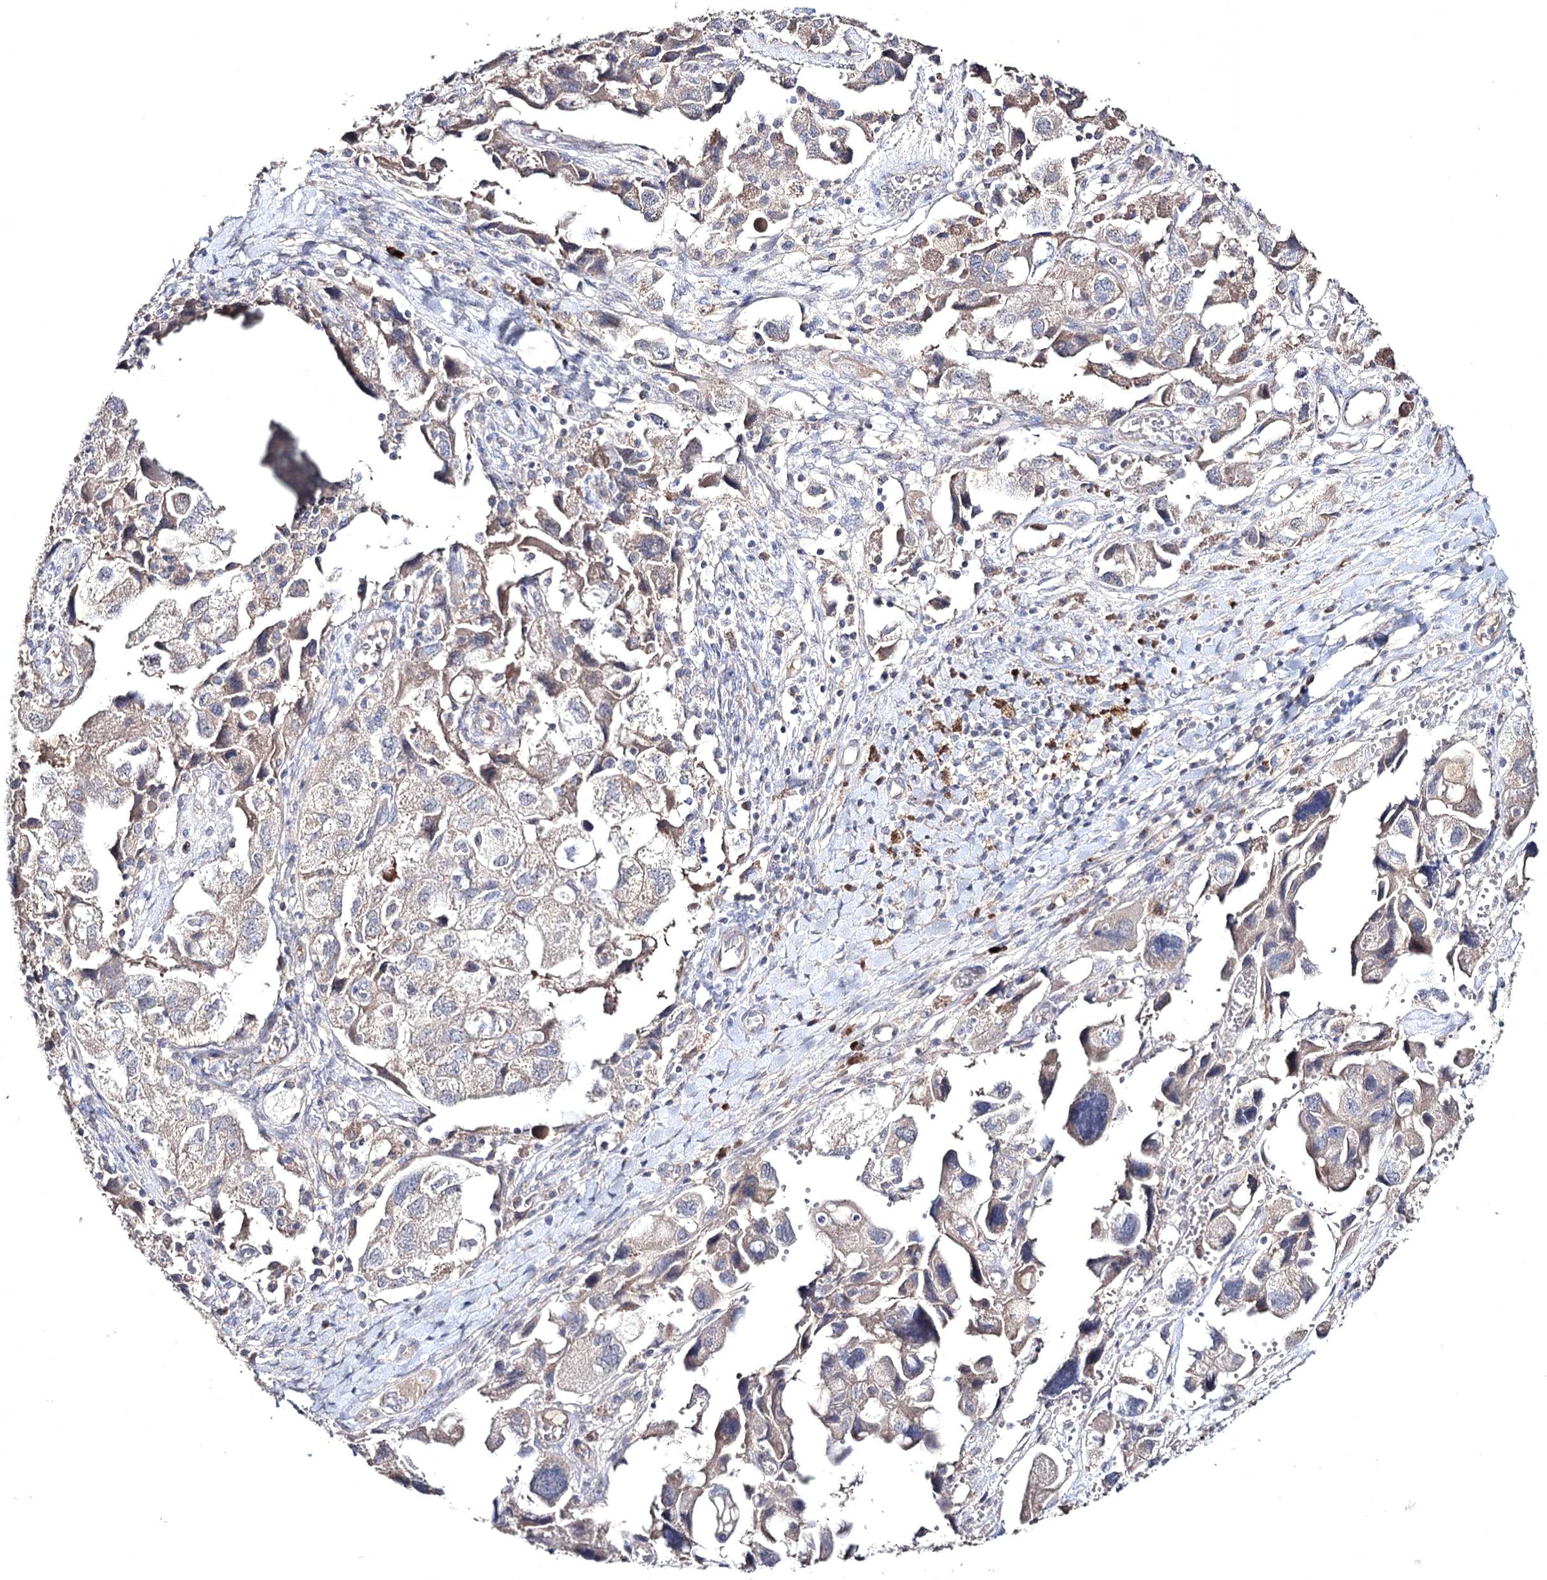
{"staining": {"intensity": "weak", "quantity": "<25%", "location": "cytoplasmic/membranous"}, "tissue": "ovarian cancer", "cell_type": "Tumor cells", "image_type": "cancer", "snomed": [{"axis": "morphology", "description": "Carcinoma, NOS"}, {"axis": "morphology", "description": "Cystadenocarcinoma, serous, NOS"}, {"axis": "topography", "description": "Ovary"}], "caption": "Immunohistochemistry histopathology image of ovarian cancer stained for a protein (brown), which shows no expression in tumor cells.", "gene": "SEMA4G", "patient": {"sex": "female", "age": 69}}